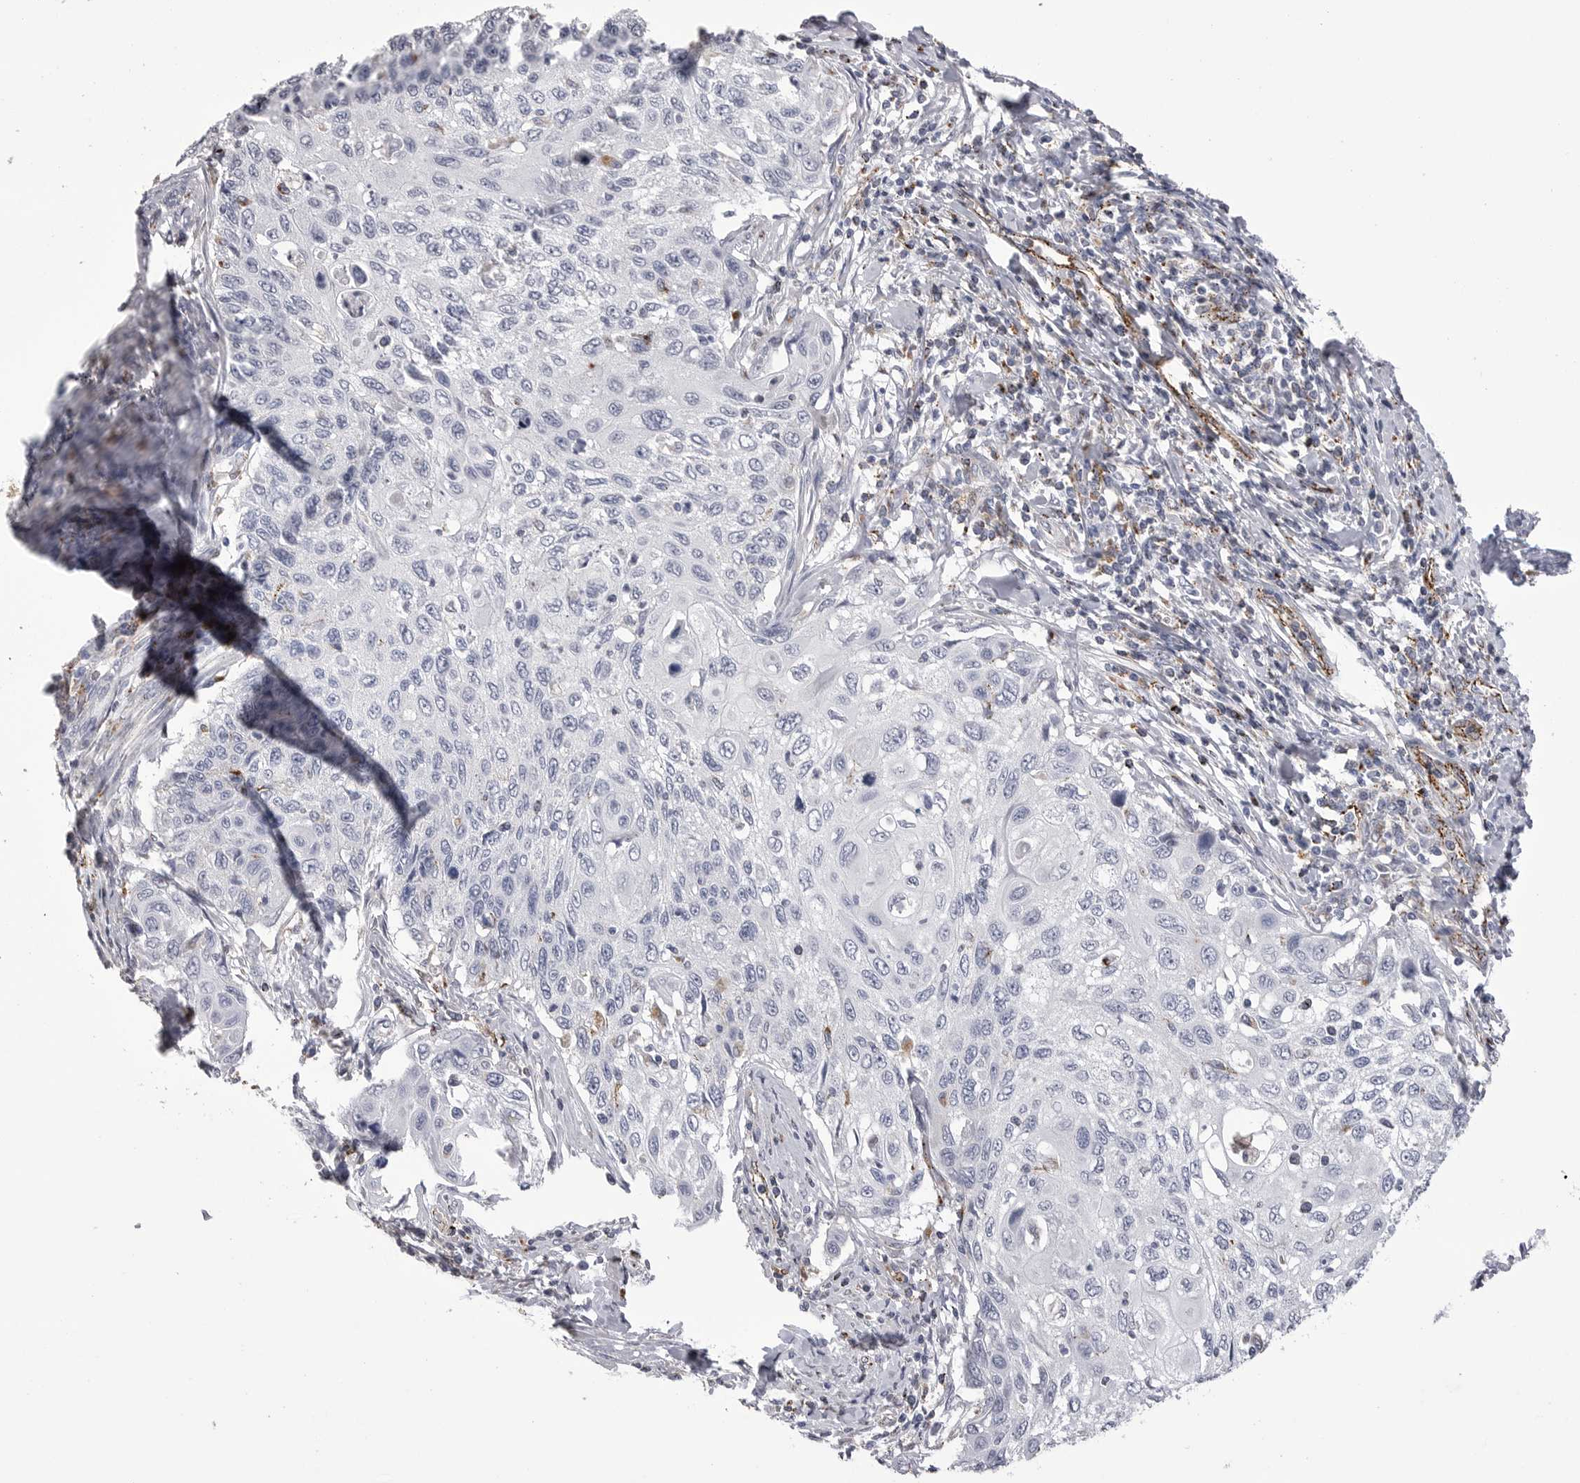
{"staining": {"intensity": "negative", "quantity": "none", "location": "none"}, "tissue": "cervical cancer", "cell_type": "Tumor cells", "image_type": "cancer", "snomed": [{"axis": "morphology", "description": "Squamous cell carcinoma, NOS"}, {"axis": "topography", "description": "Cervix"}], "caption": "A micrograph of human squamous cell carcinoma (cervical) is negative for staining in tumor cells.", "gene": "PSPN", "patient": {"sex": "female", "age": 70}}